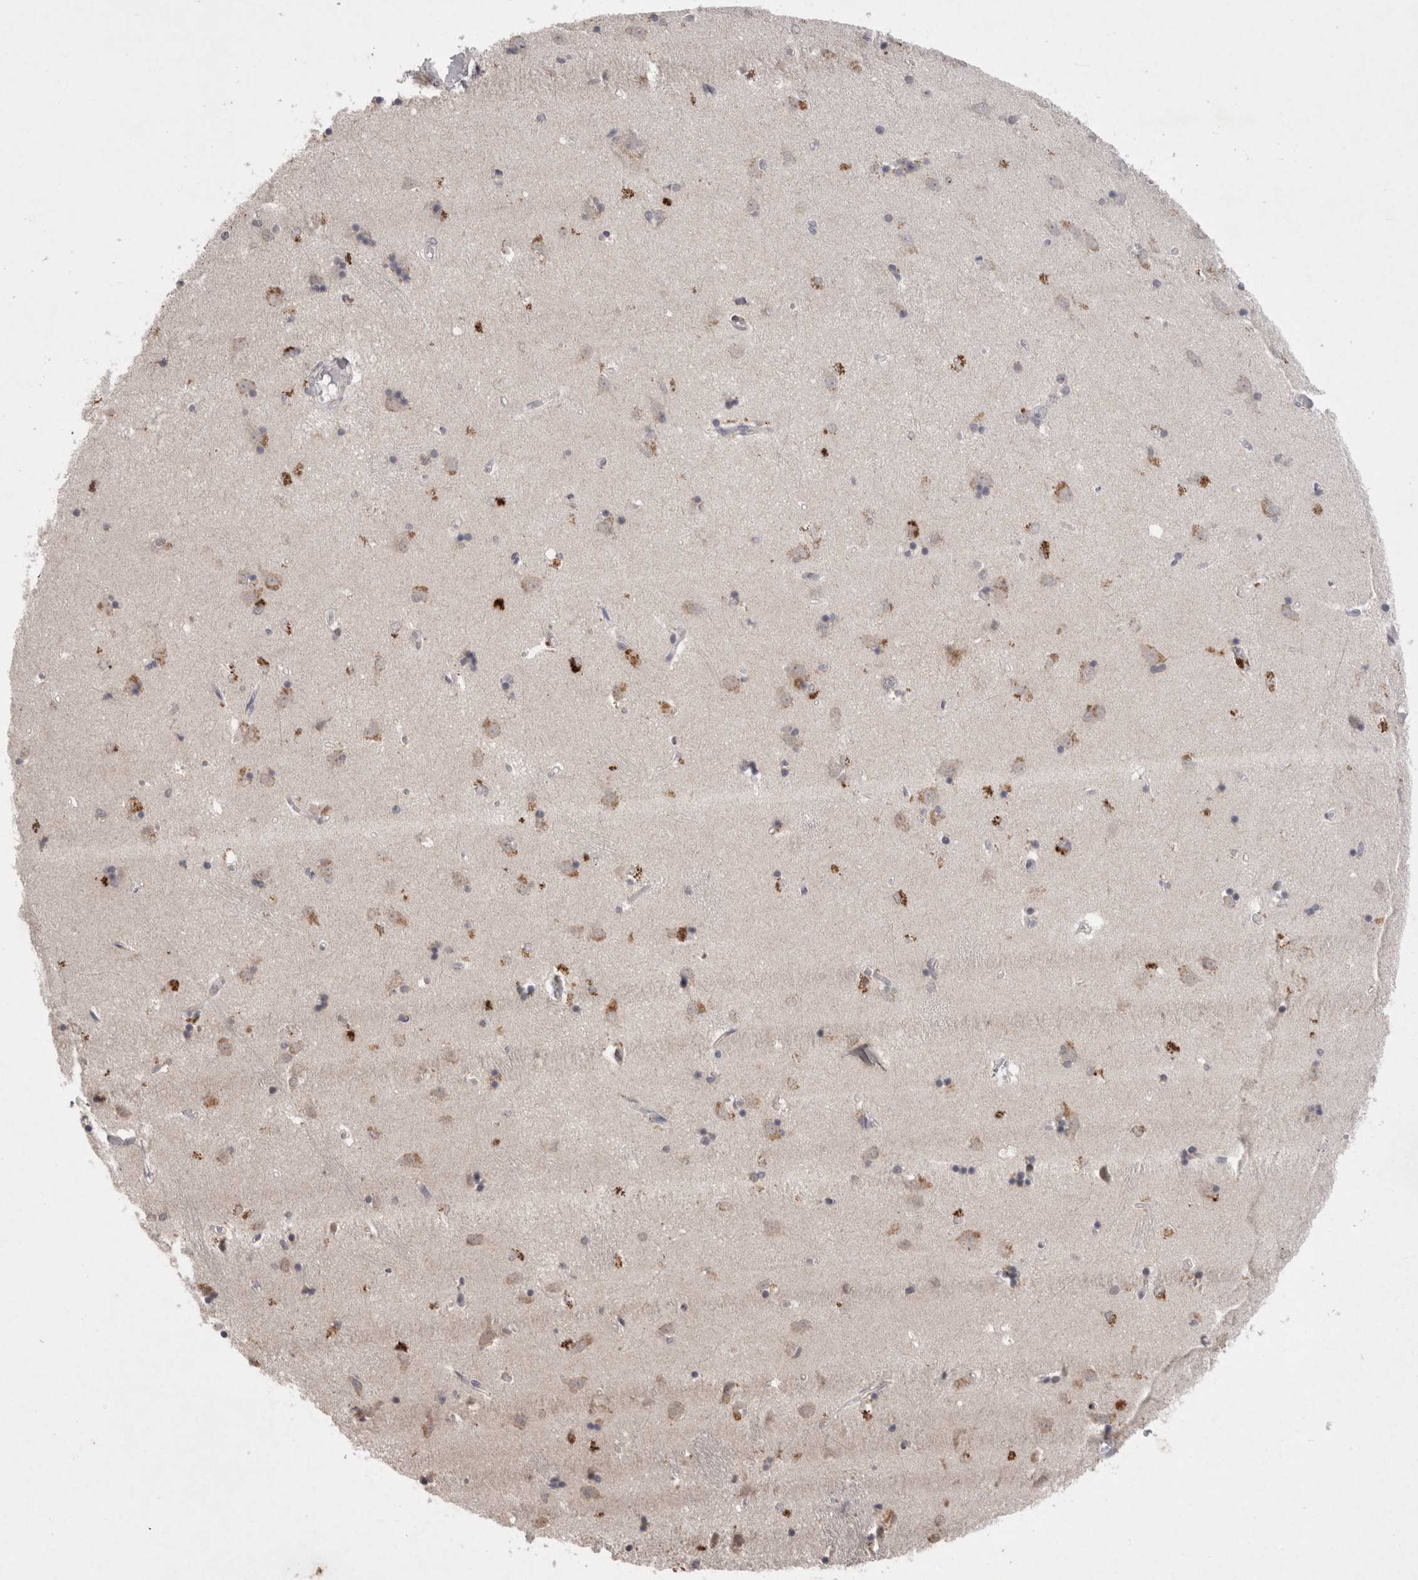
{"staining": {"intensity": "negative", "quantity": "none", "location": "none"}, "tissue": "caudate", "cell_type": "Glial cells", "image_type": "normal", "snomed": [{"axis": "morphology", "description": "Normal tissue, NOS"}, {"axis": "topography", "description": "Lateral ventricle wall"}], "caption": "Immunohistochemistry of benign caudate shows no expression in glial cells.", "gene": "LYVE1", "patient": {"sex": "male", "age": 45}}